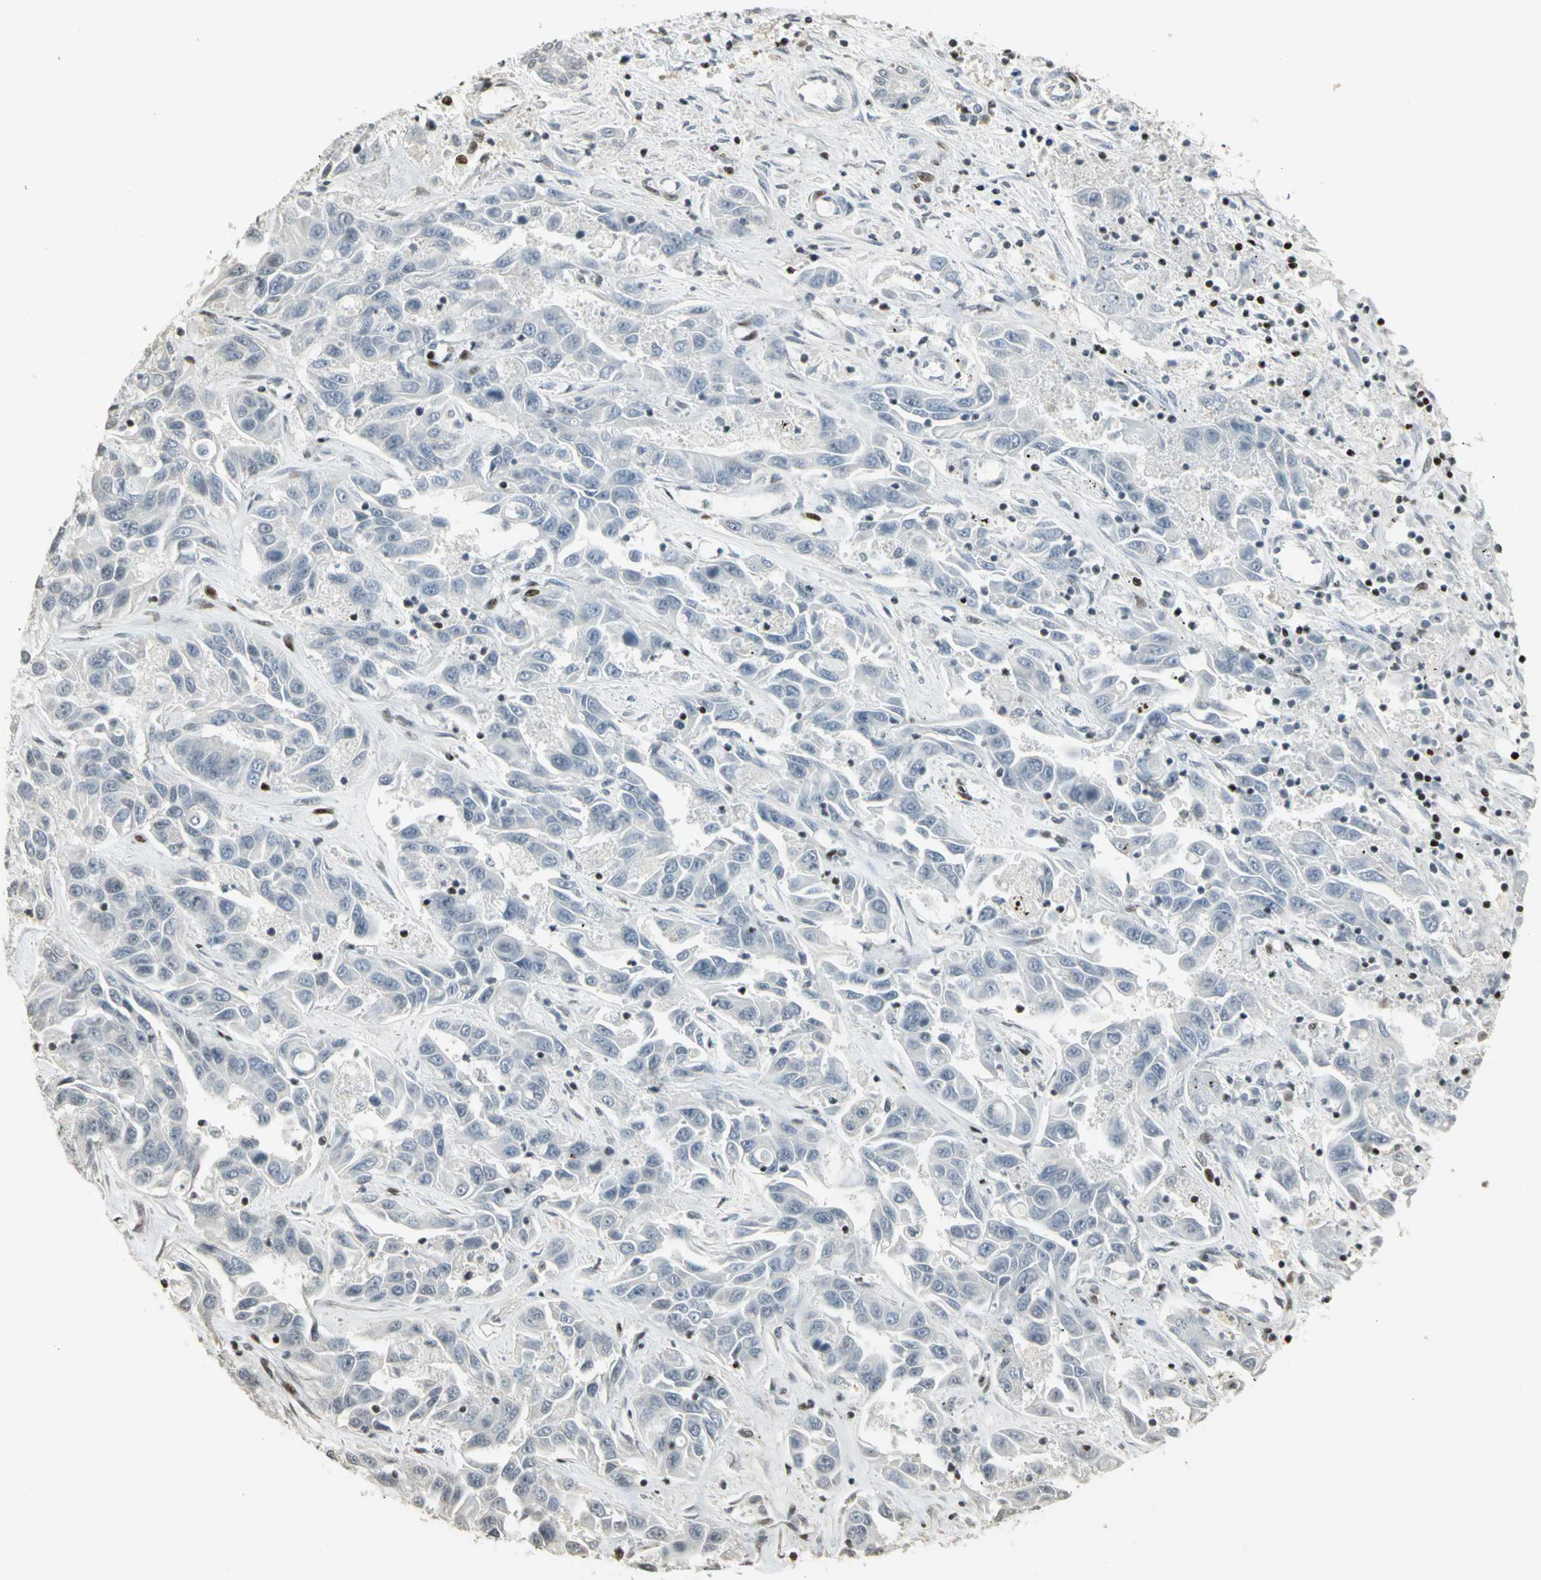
{"staining": {"intensity": "negative", "quantity": "none", "location": "none"}, "tissue": "liver cancer", "cell_type": "Tumor cells", "image_type": "cancer", "snomed": [{"axis": "morphology", "description": "Cholangiocarcinoma"}, {"axis": "topography", "description": "Liver"}], "caption": "Immunohistochemistry of human liver cancer (cholangiocarcinoma) demonstrates no positivity in tumor cells.", "gene": "KDM1A", "patient": {"sex": "female", "age": 52}}